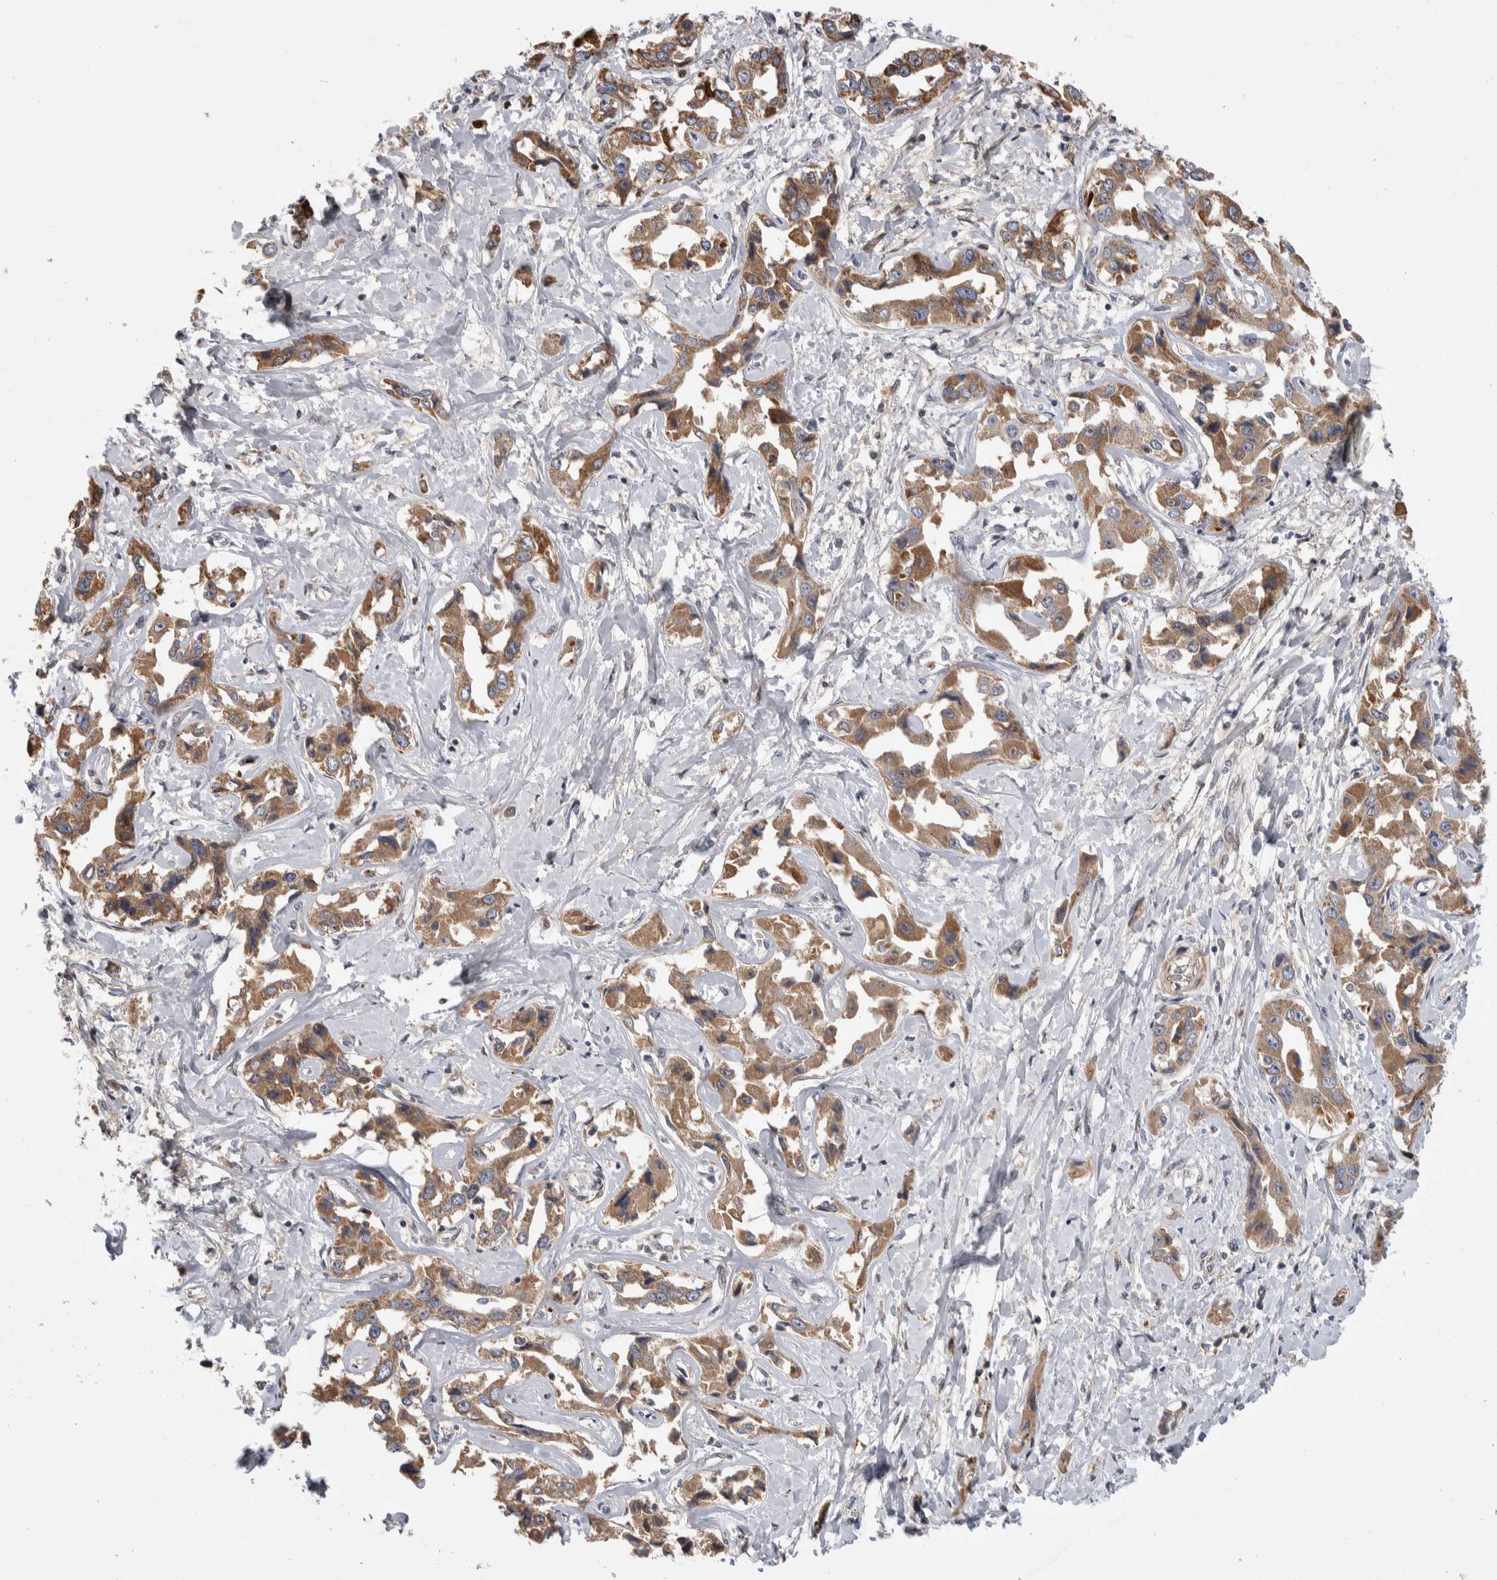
{"staining": {"intensity": "moderate", "quantity": ">75%", "location": "cytoplasmic/membranous"}, "tissue": "liver cancer", "cell_type": "Tumor cells", "image_type": "cancer", "snomed": [{"axis": "morphology", "description": "Cholangiocarcinoma"}, {"axis": "topography", "description": "Liver"}], "caption": "DAB (3,3'-diaminobenzidine) immunohistochemical staining of human liver cancer (cholangiocarcinoma) reveals moderate cytoplasmic/membranous protein positivity in about >75% of tumor cells. (brown staining indicates protein expression, while blue staining denotes nuclei).", "gene": "PSMG3", "patient": {"sex": "male", "age": 59}}